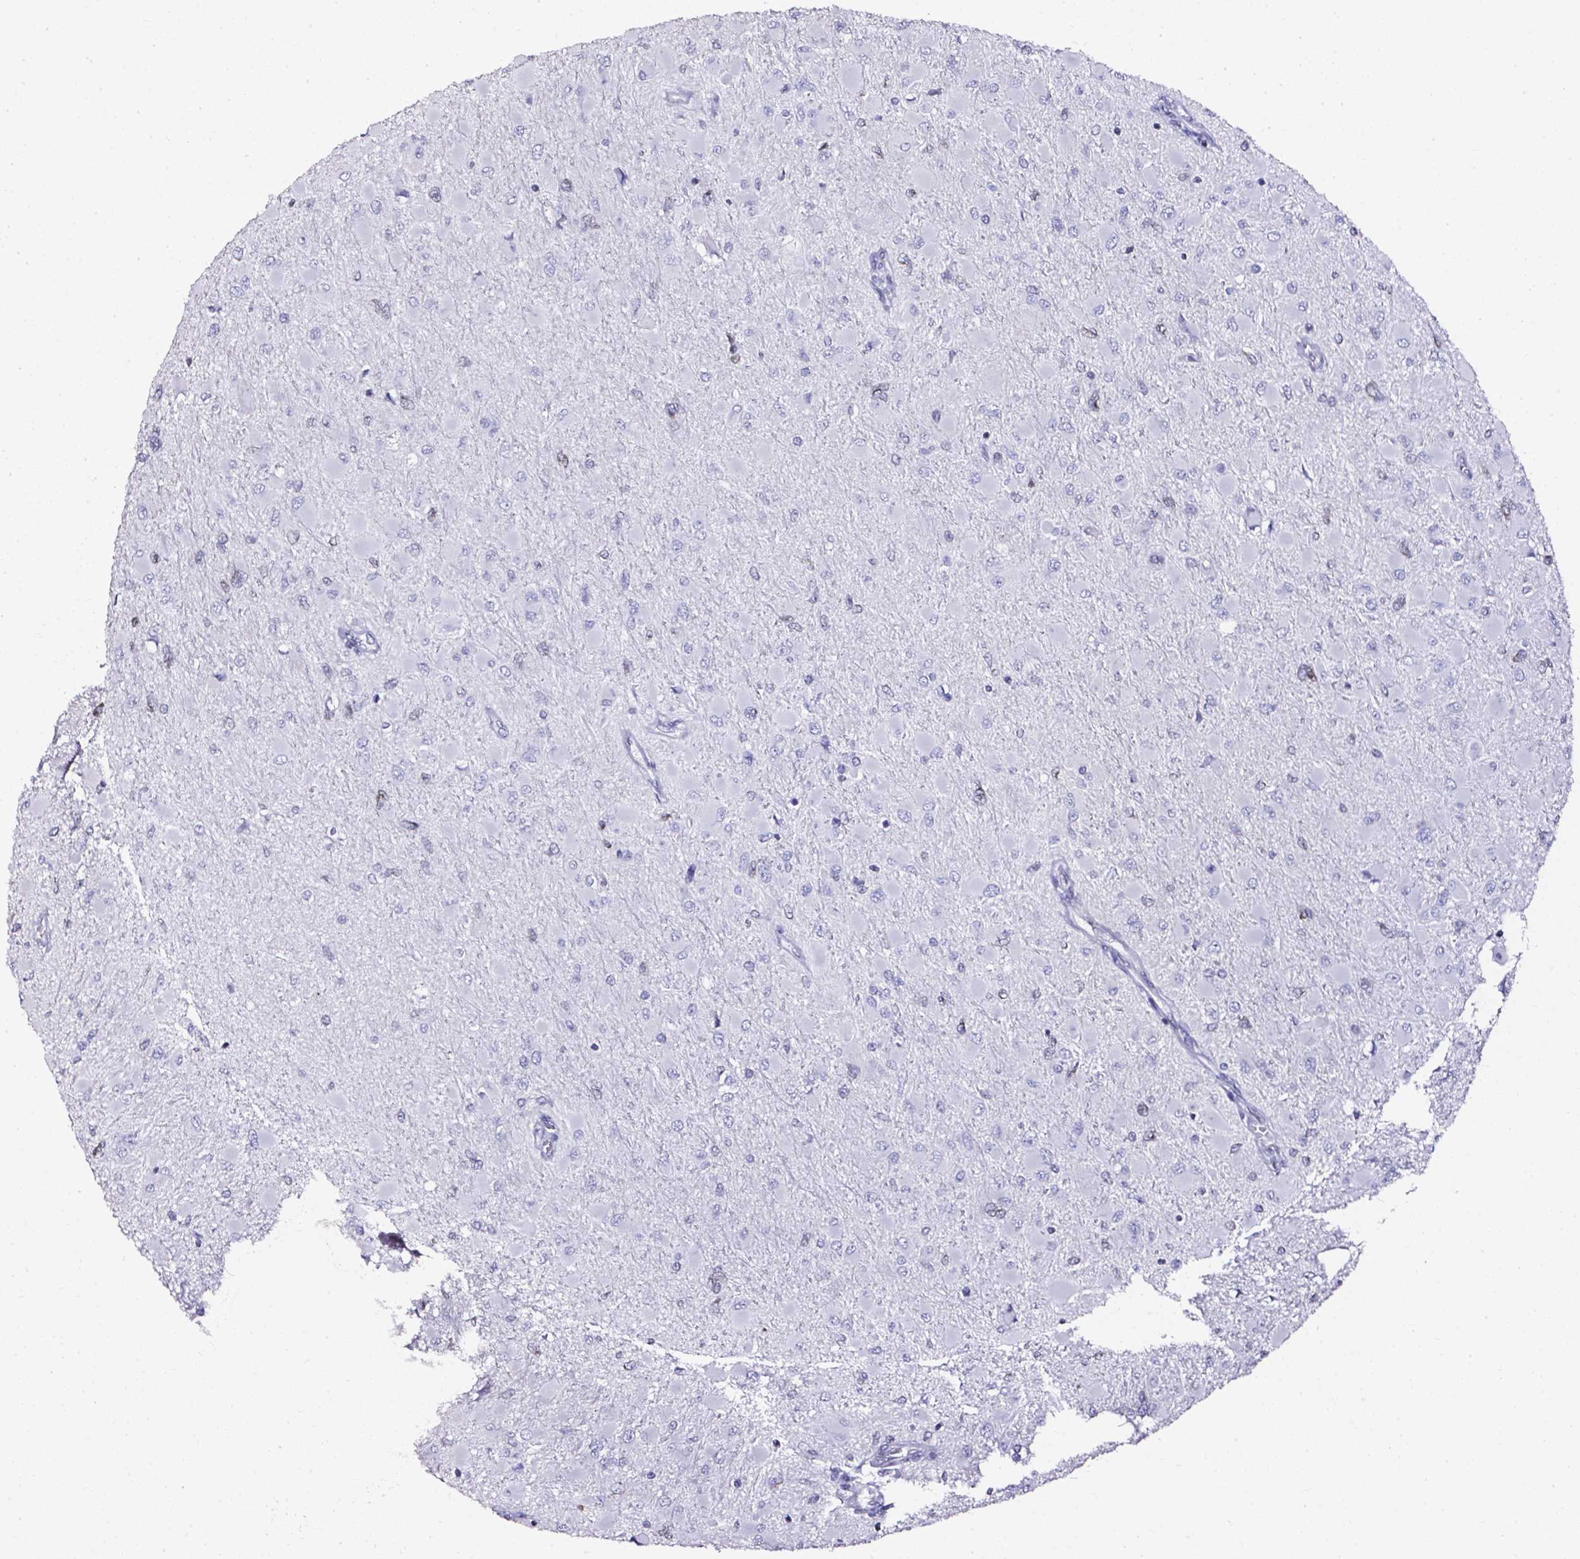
{"staining": {"intensity": "negative", "quantity": "none", "location": "none"}, "tissue": "glioma", "cell_type": "Tumor cells", "image_type": "cancer", "snomed": [{"axis": "morphology", "description": "Glioma, malignant, High grade"}, {"axis": "topography", "description": "Cerebral cortex"}], "caption": "Immunohistochemical staining of glioma shows no significant expression in tumor cells. The staining is performed using DAB (3,3'-diaminobenzidine) brown chromogen with nuclei counter-stained in using hematoxylin.", "gene": "AKR1B10", "patient": {"sex": "female", "age": 36}}